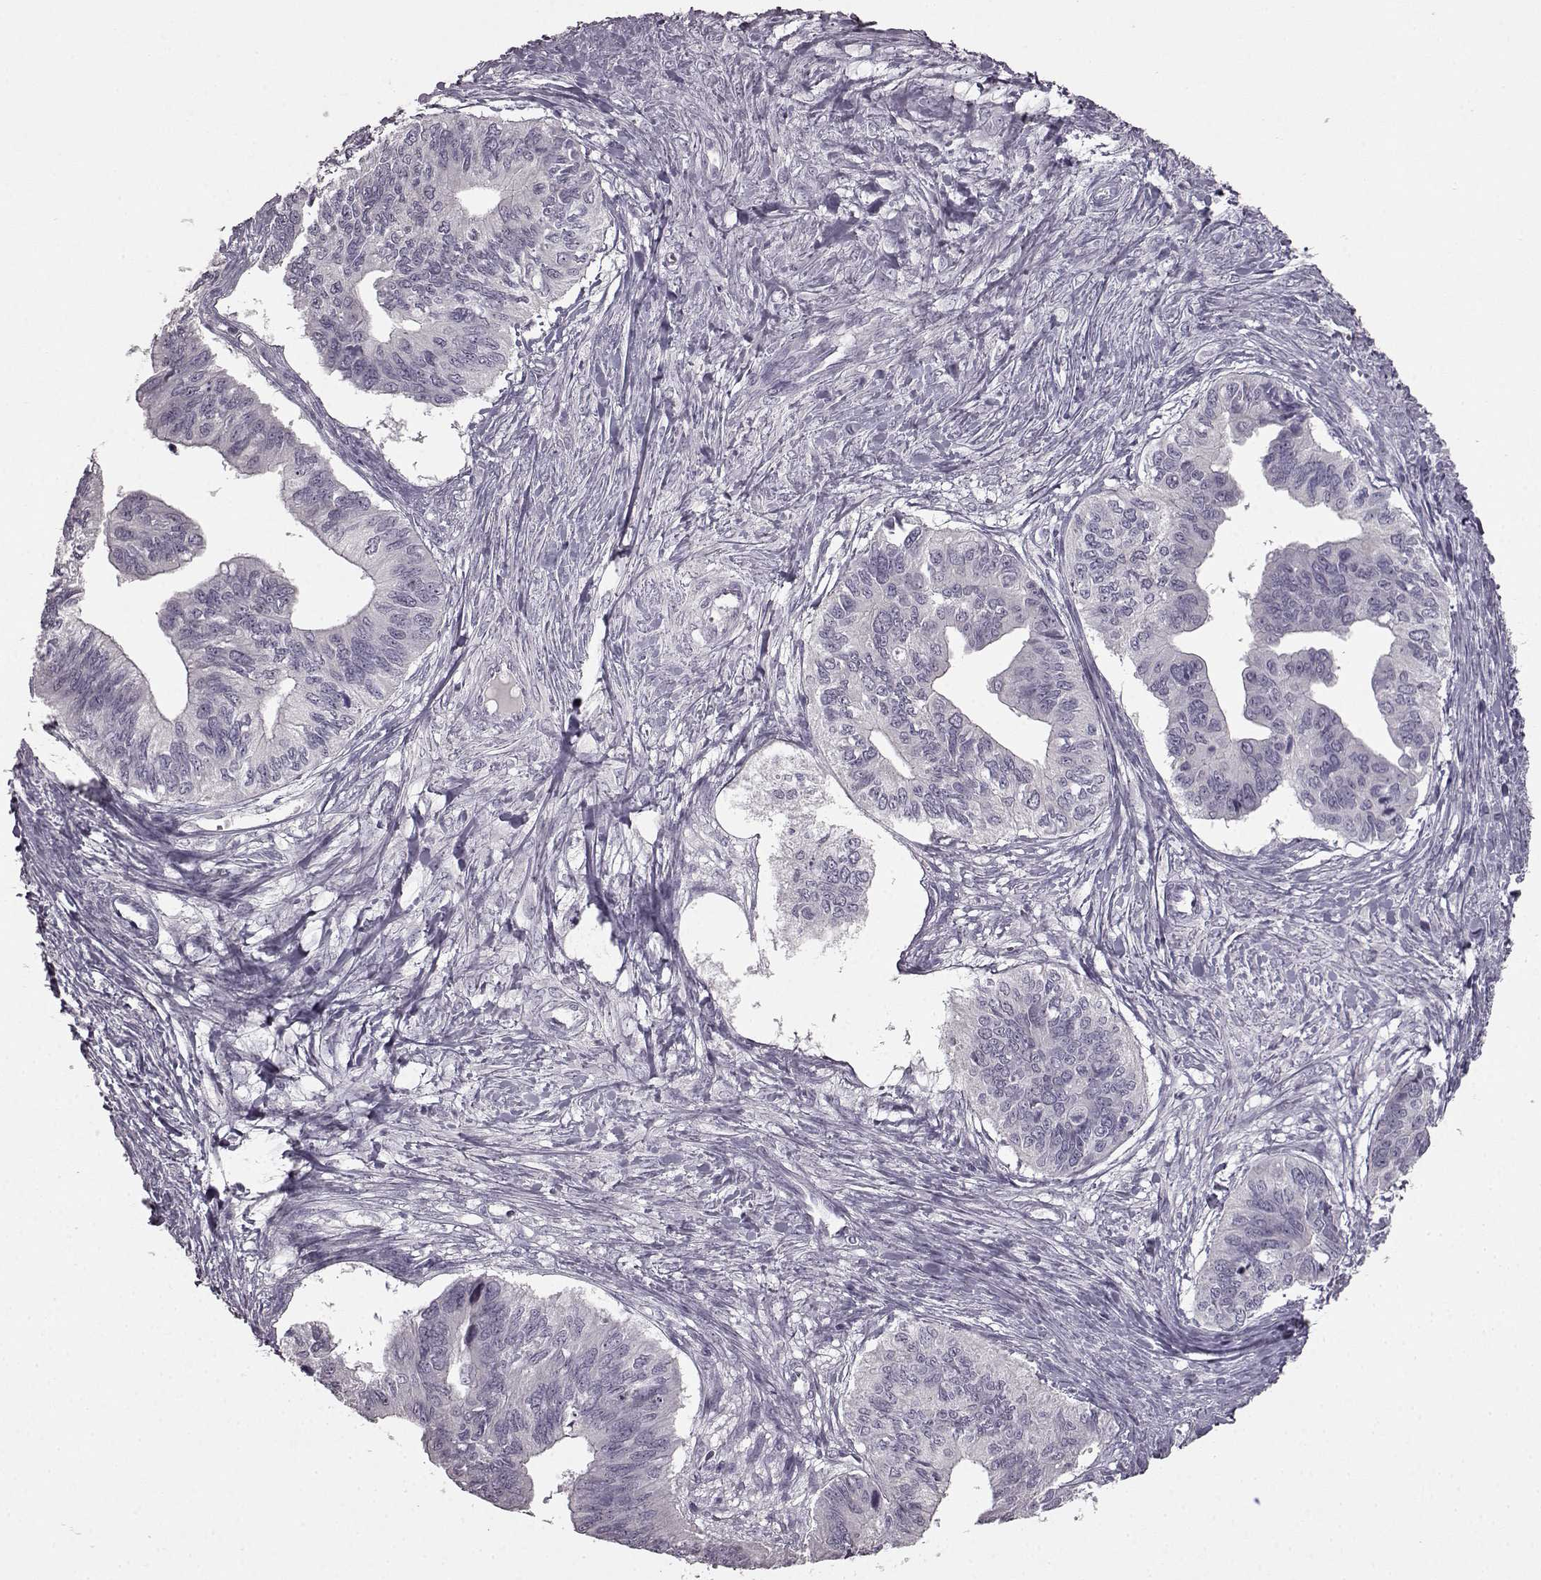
{"staining": {"intensity": "negative", "quantity": "none", "location": "none"}, "tissue": "ovarian cancer", "cell_type": "Tumor cells", "image_type": "cancer", "snomed": [{"axis": "morphology", "description": "Cystadenocarcinoma, mucinous, NOS"}, {"axis": "topography", "description": "Ovary"}], "caption": "Mucinous cystadenocarcinoma (ovarian) stained for a protein using immunohistochemistry displays no positivity tumor cells.", "gene": "LHB", "patient": {"sex": "female", "age": 76}}